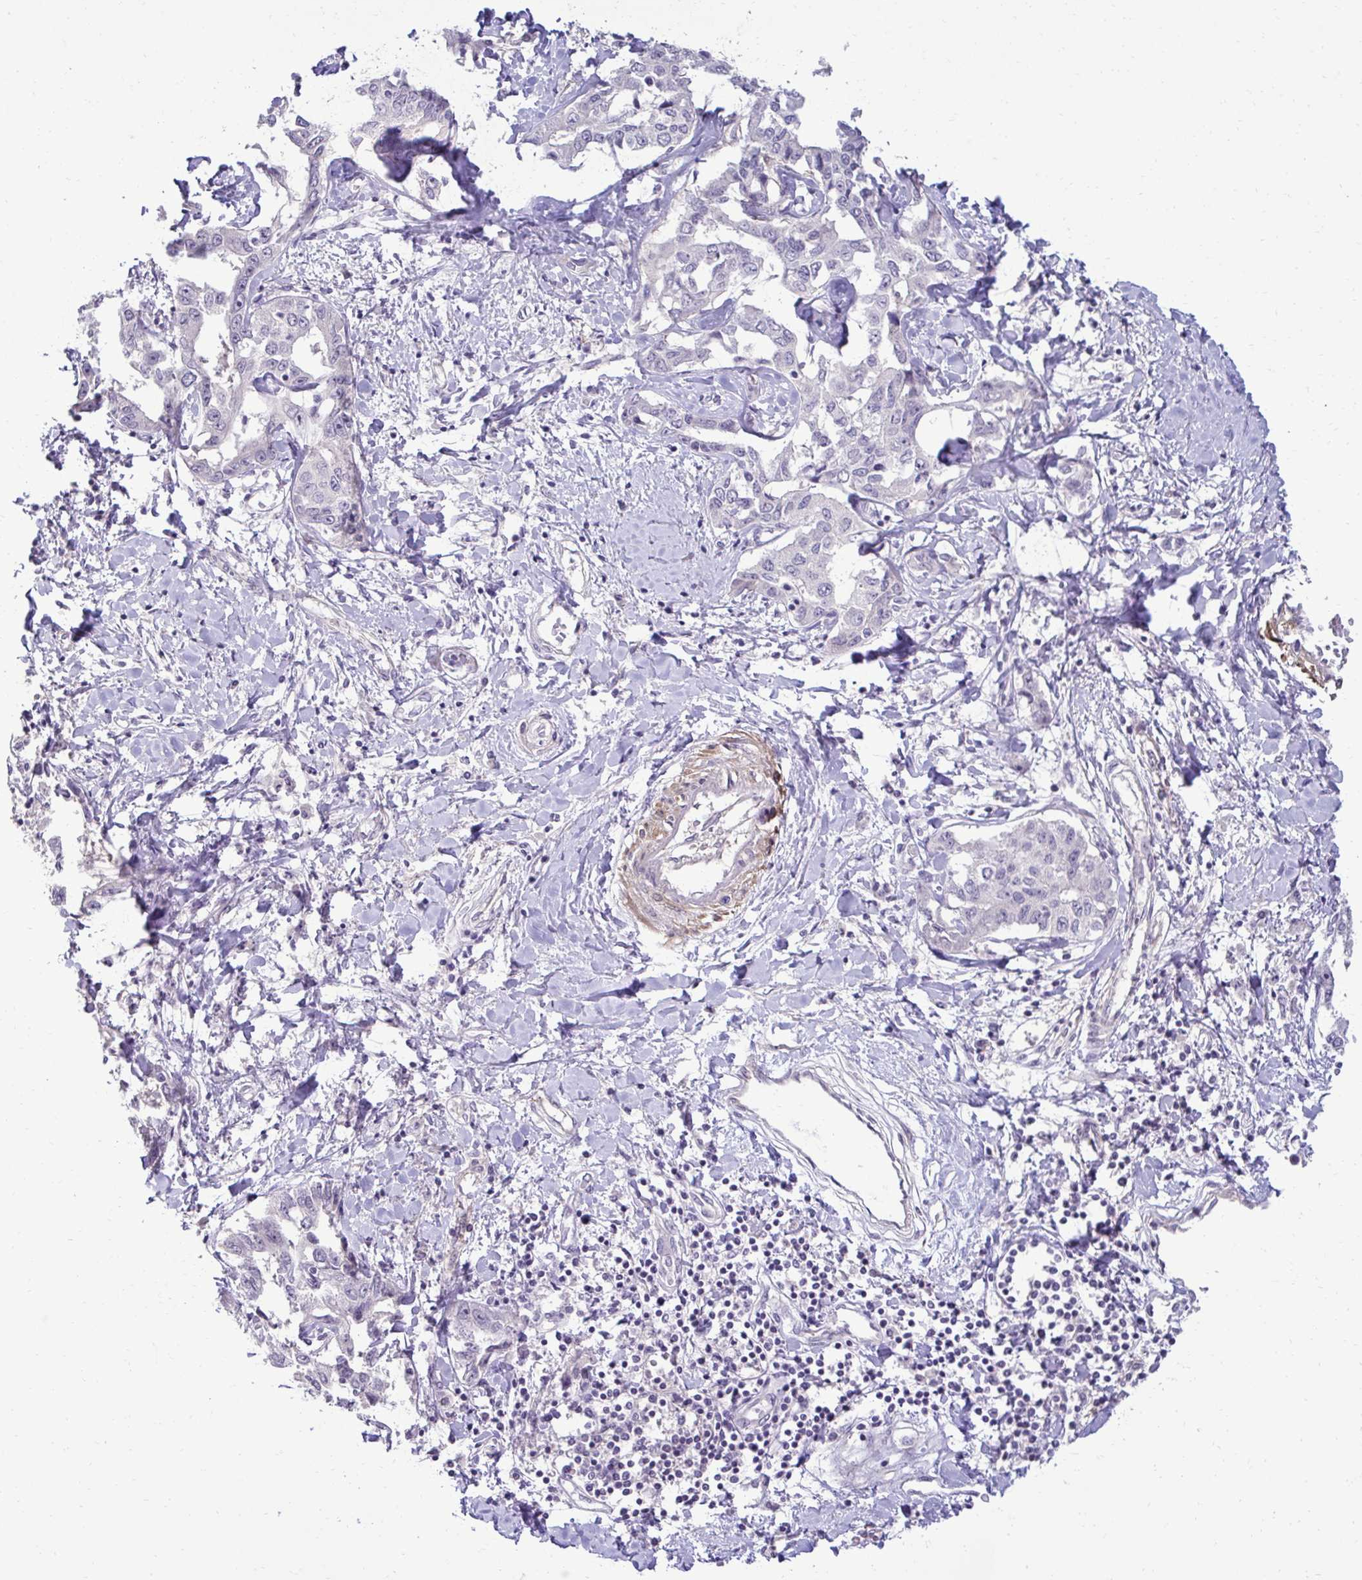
{"staining": {"intensity": "negative", "quantity": "none", "location": "none"}, "tissue": "liver cancer", "cell_type": "Tumor cells", "image_type": "cancer", "snomed": [{"axis": "morphology", "description": "Cholangiocarcinoma"}, {"axis": "topography", "description": "Liver"}], "caption": "Tumor cells are negative for brown protein staining in liver cancer (cholangiocarcinoma). (Stains: DAB (3,3'-diaminobenzidine) IHC with hematoxylin counter stain, Microscopy: brightfield microscopy at high magnification).", "gene": "SLC30A3", "patient": {"sex": "male", "age": 59}}